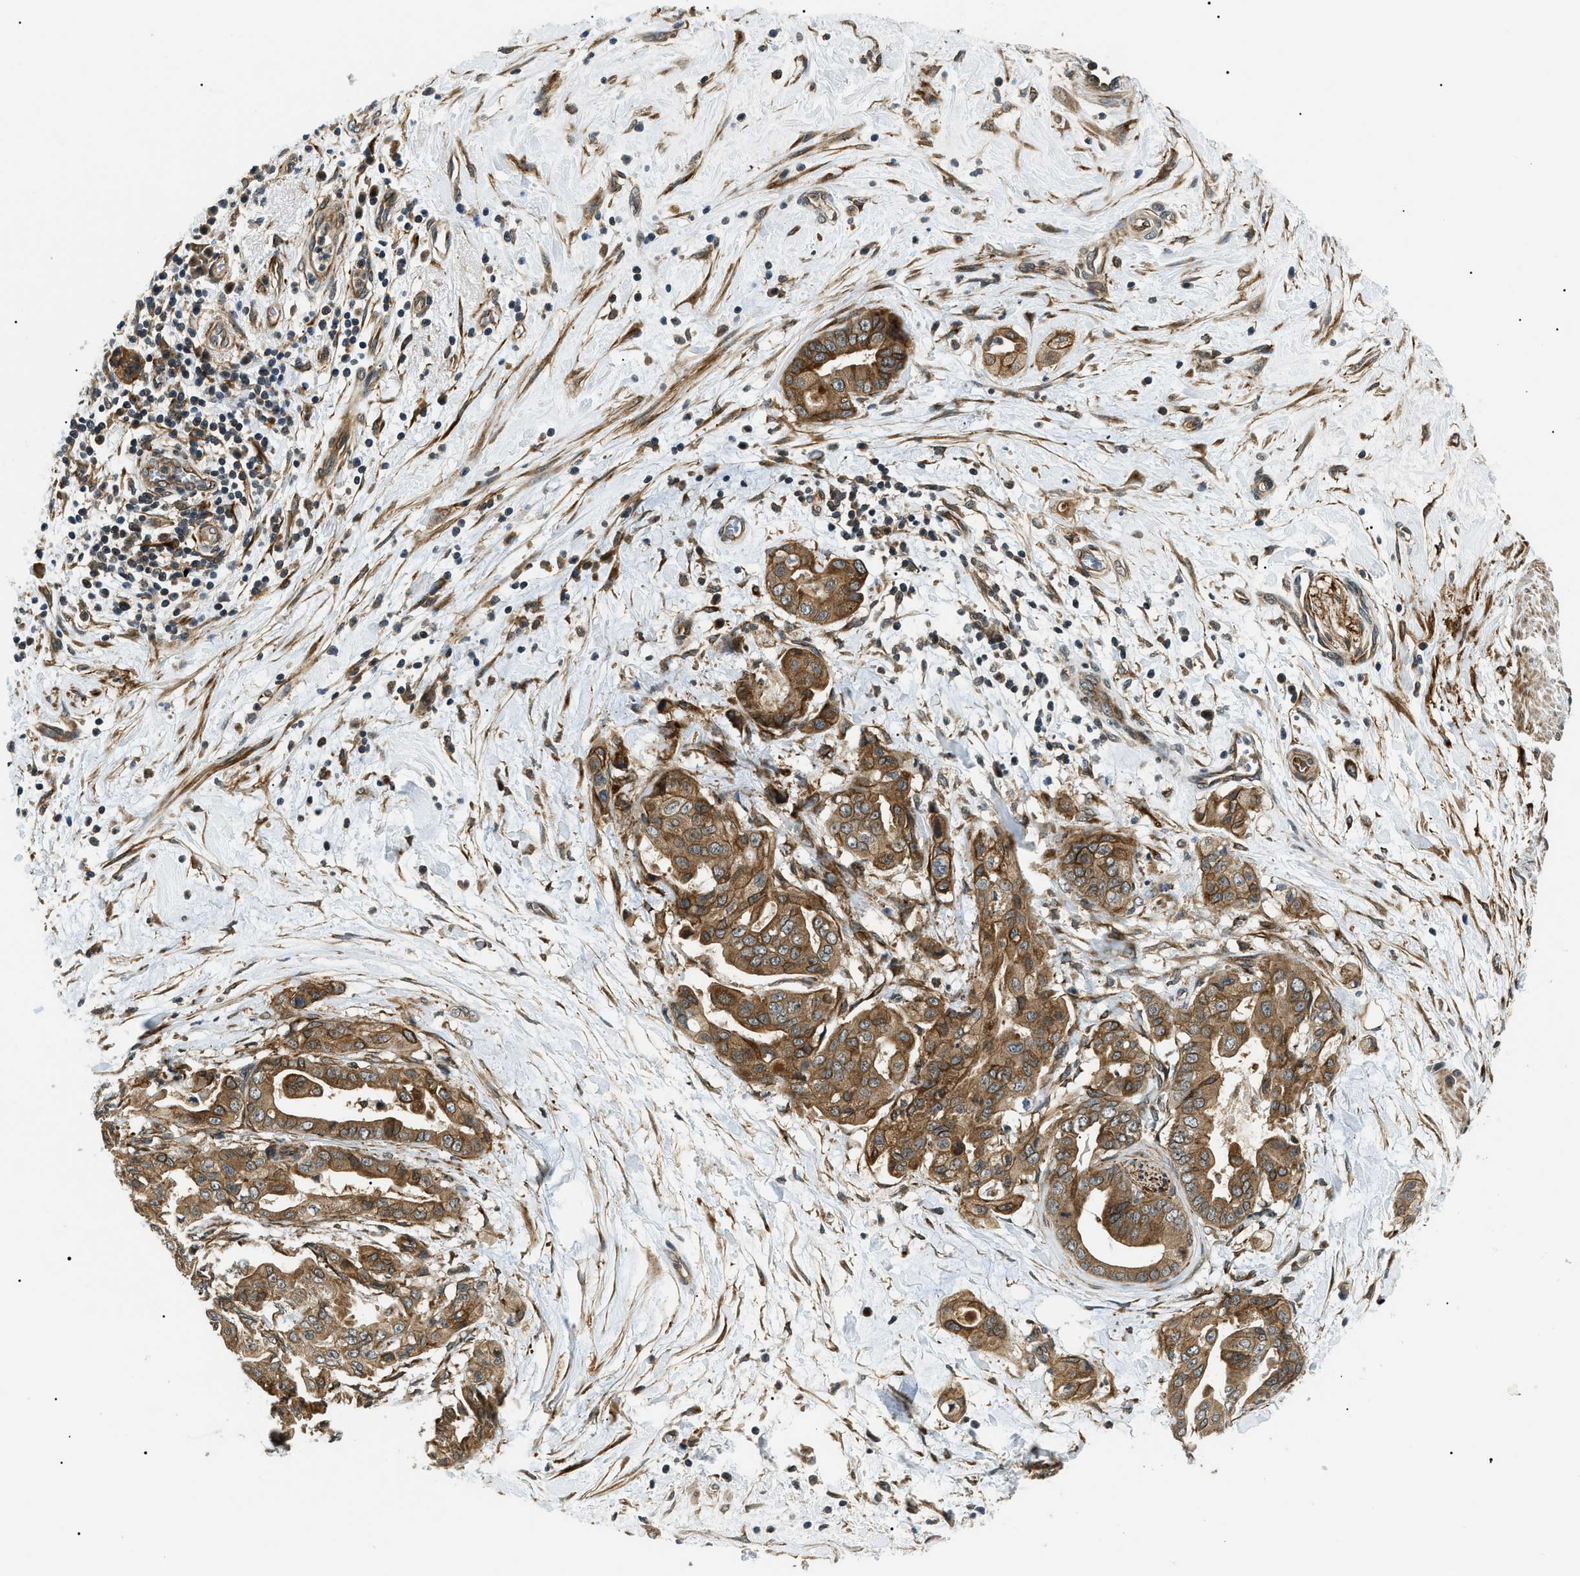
{"staining": {"intensity": "moderate", "quantity": ">75%", "location": "cytoplasmic/membranous"}, "tissue": "pancreatic cancer", "cell_type": "Tumor cells", "image_type": "cancer", "snomed": [{"axis": "morphology", "description": "Adenocarcinoma, NOS"}, {"axis": "topography", "description": "Pancreas"}], "caption": "This is a micrograph of IHC staining of pancreatic cancer (adenocarcinoma), which shows moderate staining in the cytoplasmic/membranous of tumor cells.", "gene": "ATP6AP1", "patient": {"sex": "female", "age": 75}}